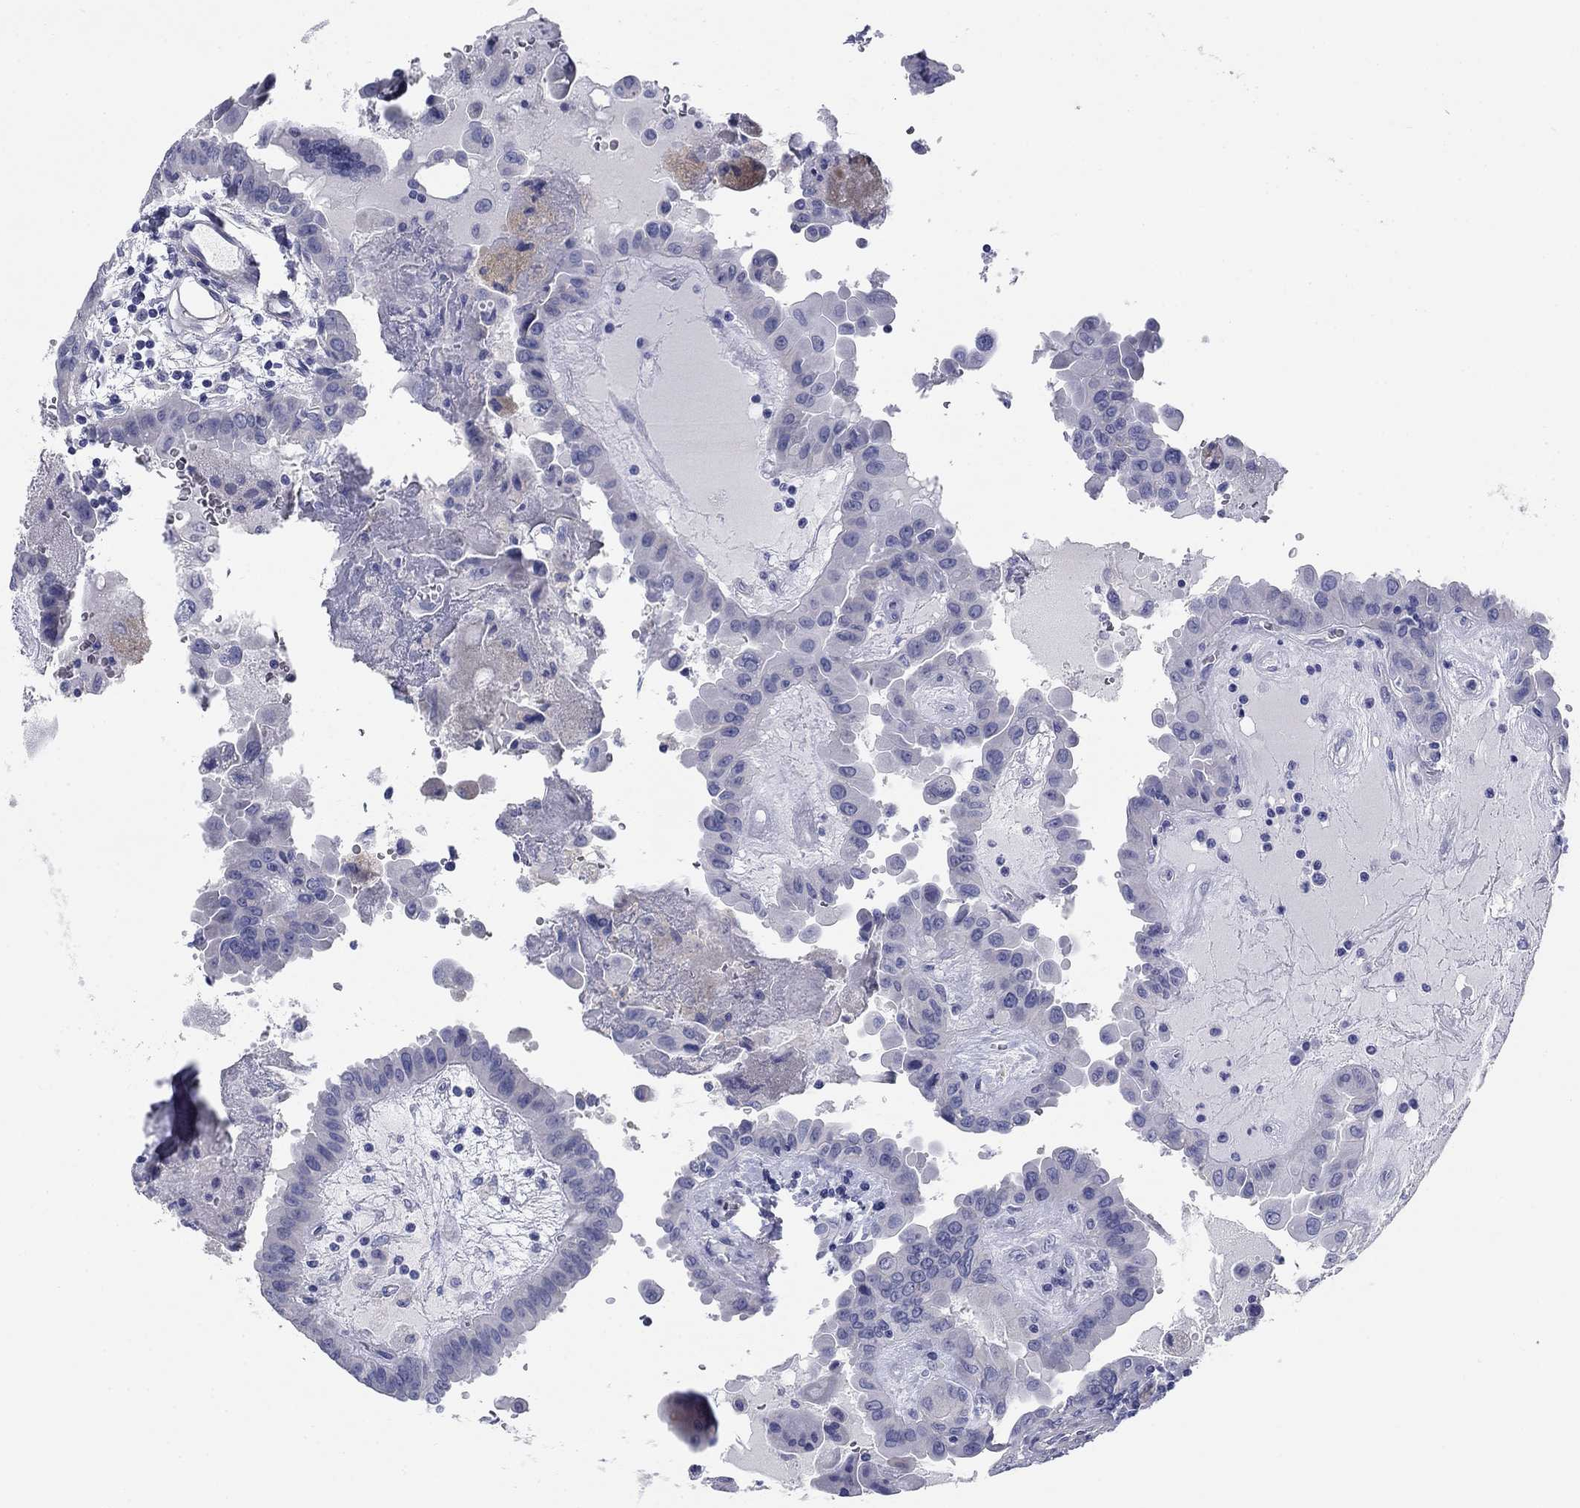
{"staining": {"intensity": "negative", "quantity": "none", "location": "none"}, "tissue": "thyroid cancer", "cell_type": "Tumor cells", "image_type": "cancer", "snomed": [{"axis": "morphology", "description": "Papillary adenocarcinoma, NOS"}, {"axis": "topography", "description": "Thyroid gland"}], "caption": "This histopathology image is of thyroid papillary adenocarcinoma stained with immunohistochemistry (IHC) to label a protein in brown with the nuclei are counter-stained blue. There is no staining in tumor cells.", "gene": "PRKCG", "patient": {"sex": "female", "age": 37}}